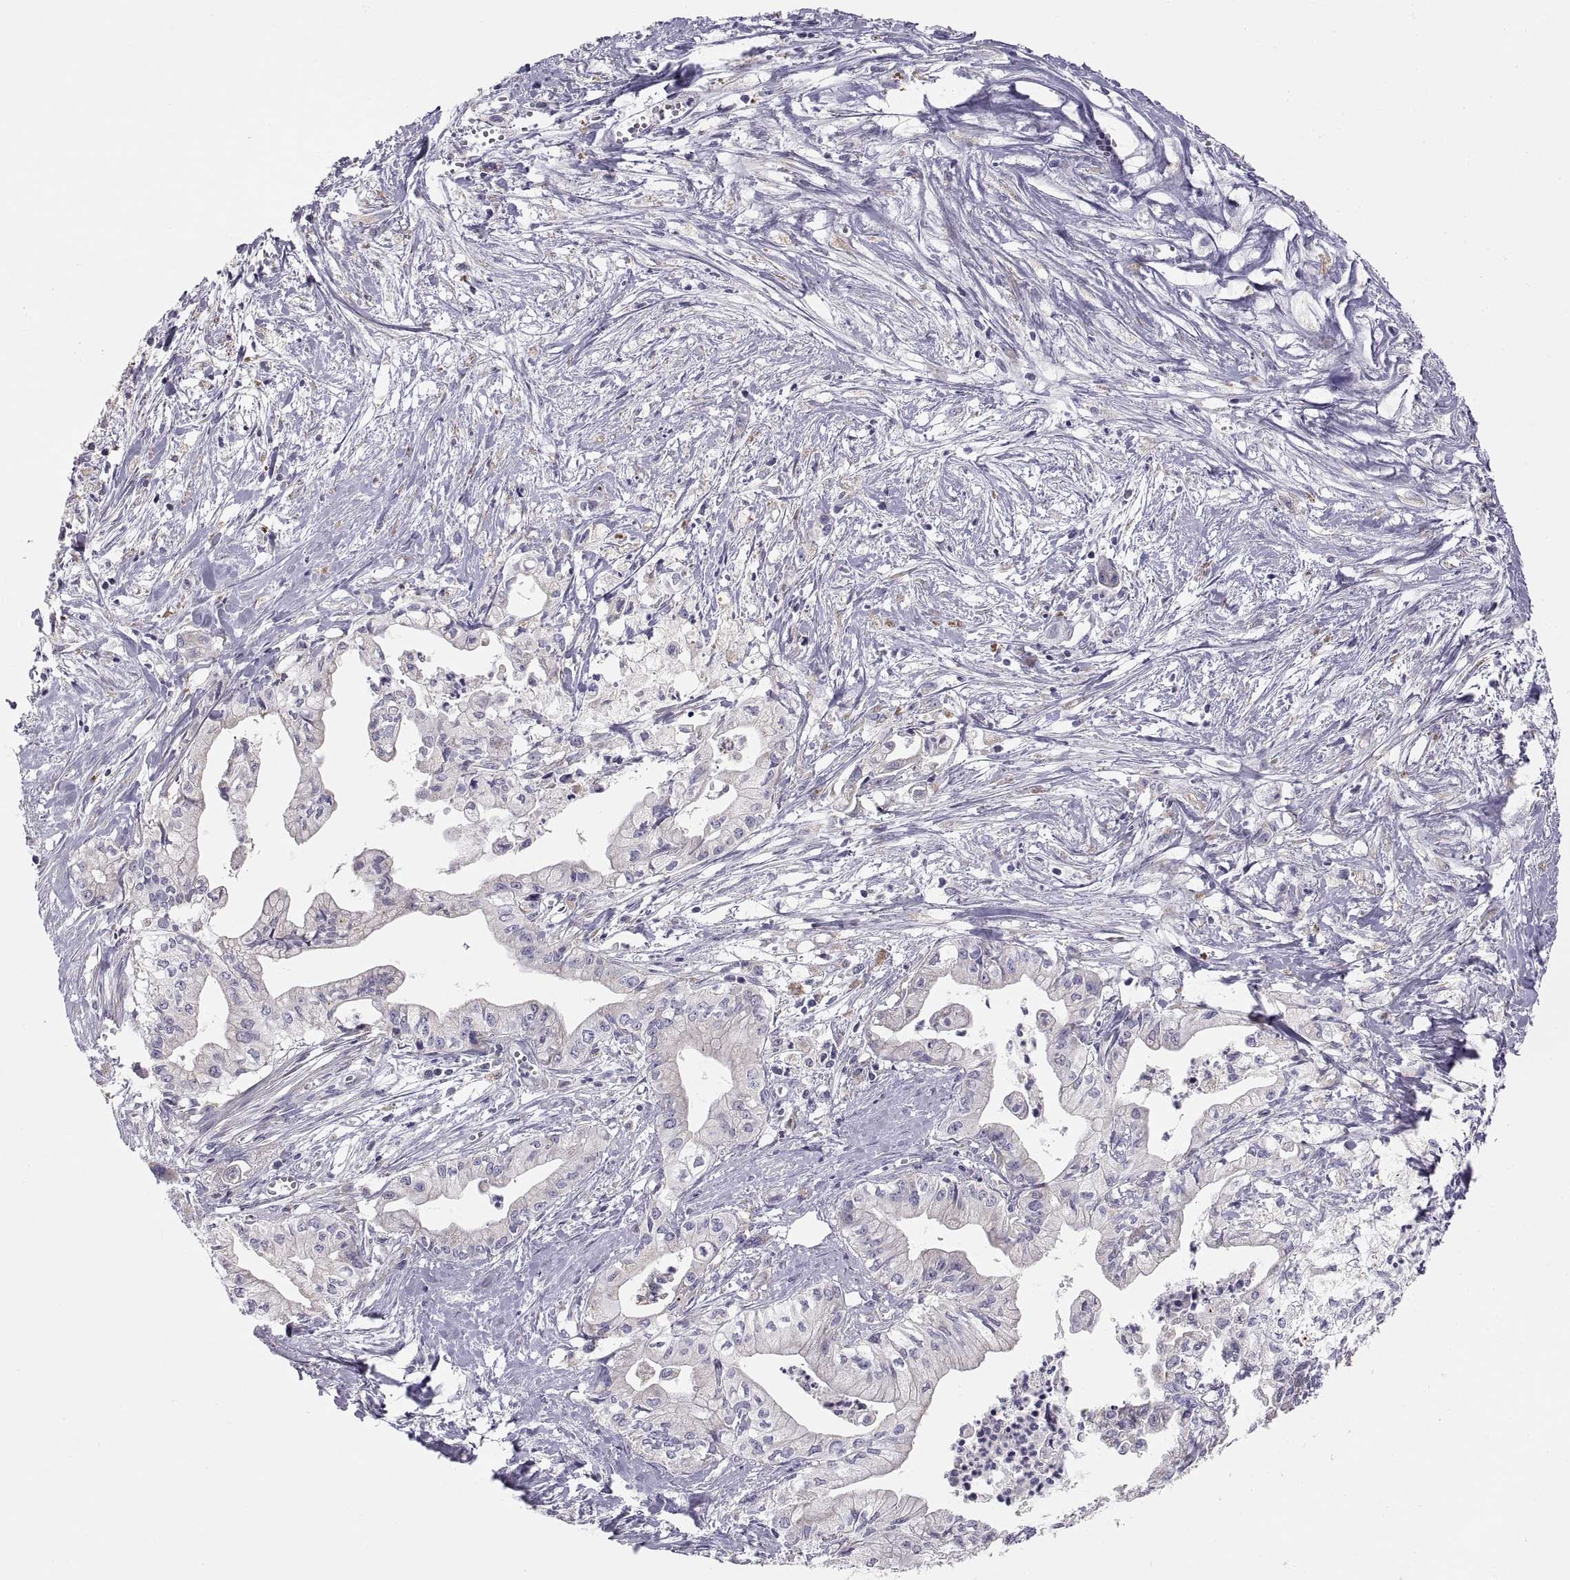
{"staining": {"intensity": "negative", "quantity": "none", "location": "none"}, "tissue": "pancreatic cancer", "cell_type": "Tumor cells", "image_type": "cancer", "snomed": [{"axis": "morphology", "description": "Adenocarcinoma, NOS"}, {"axis": "topography", "description": "Pancreas"}], "caption": "Adenocarcinoma (pancreatic) was stained to show a protein in brown. There is no significant staining in tumor cells. (DAB IHC with hematoxylin counter stain).", "gene": "TNNC1", "patient": {"sex": "male", "age": 71}}